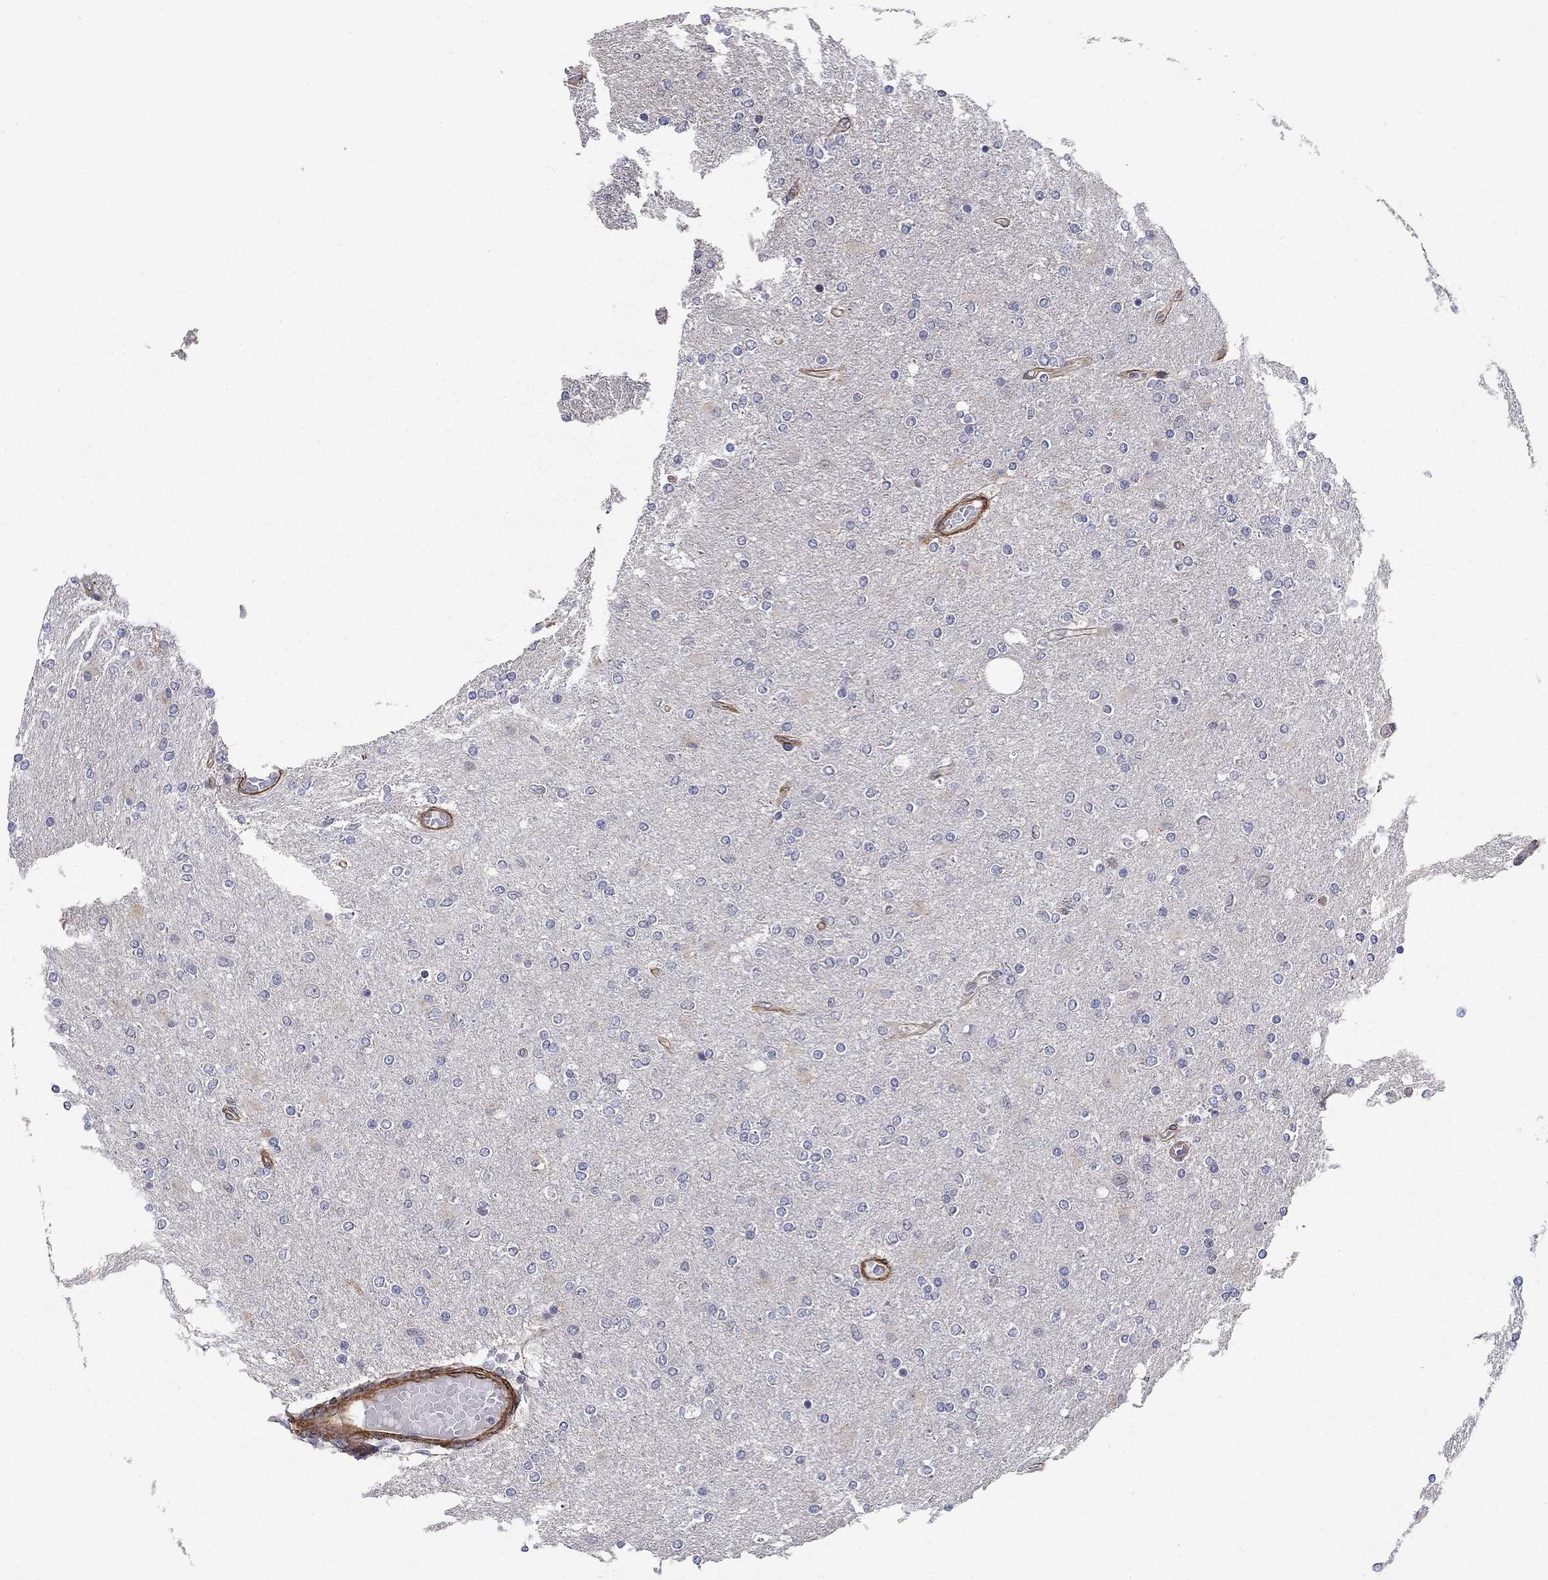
{"staining": {"intensity": "negative", "quantity": "none", "location": "none"}, "tissue": "glioma", "cell_type": "Tumor cells", "image_type": "cancer", "snomed": [{"axis": "morphology", "description": "Glioma, malignant, High grade"}, {"axis": "topography", "description": "Cerebral cortex"}], "caption": "Protein analysis of malignant glioma (high-grade) exhibits no significant expression in tumor cells.", "gene": "SYNC", "patient": {"sex": "male", "age": 70}}